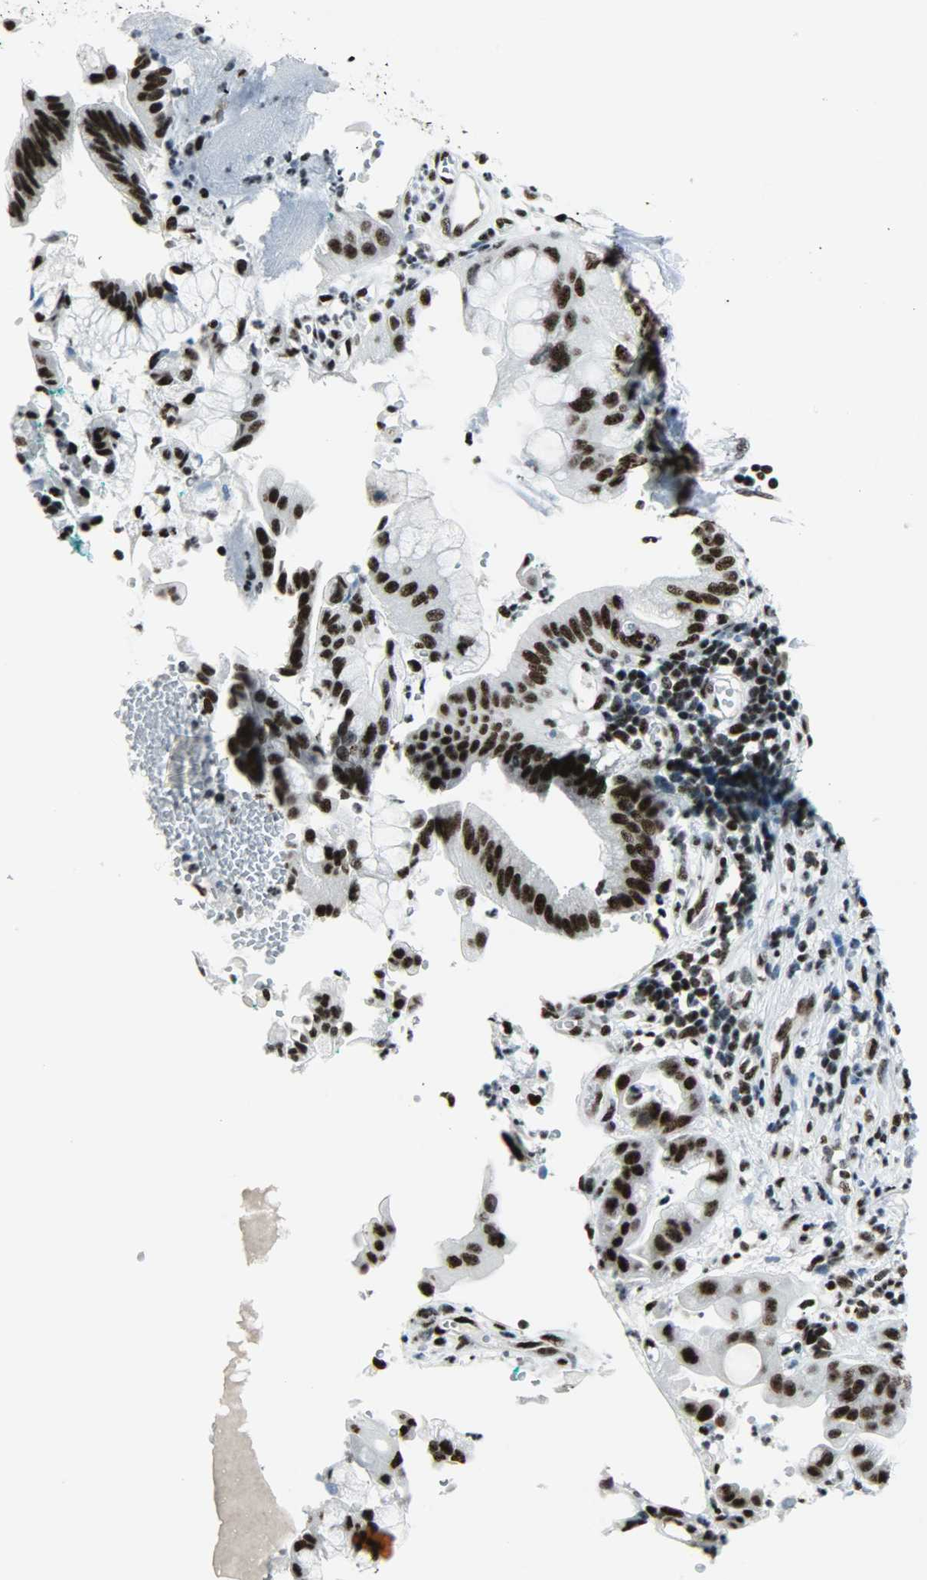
{"staining": {"intensity": "strong", "quantity": ">75%", "location": "nuclear"}, "tissue": "pancreatic cancer", "cell_type": "Tumor cells", "image_type": "cancer", "snomed": [{"axis": "morphology", "description": "Adenocarcinoma, NOS"}, {"axis": "morphology", "description": "Adenocarcinoma, metastatic, NOS"}, {"axis": "topography", "description": "Lymph node"}, {"axis": "topography", "description": "Pancreas"}, {"axis": "topography", "description": "Duodenum"}], "caption": "Tumor cells exhibit high levels of strong nuclear expression in about >75% of cells in human pancreatic cancer (metastatic adenocarcinoma).", "gene": "SNRPA", "patient": {"sex": "female", "age": 64}}